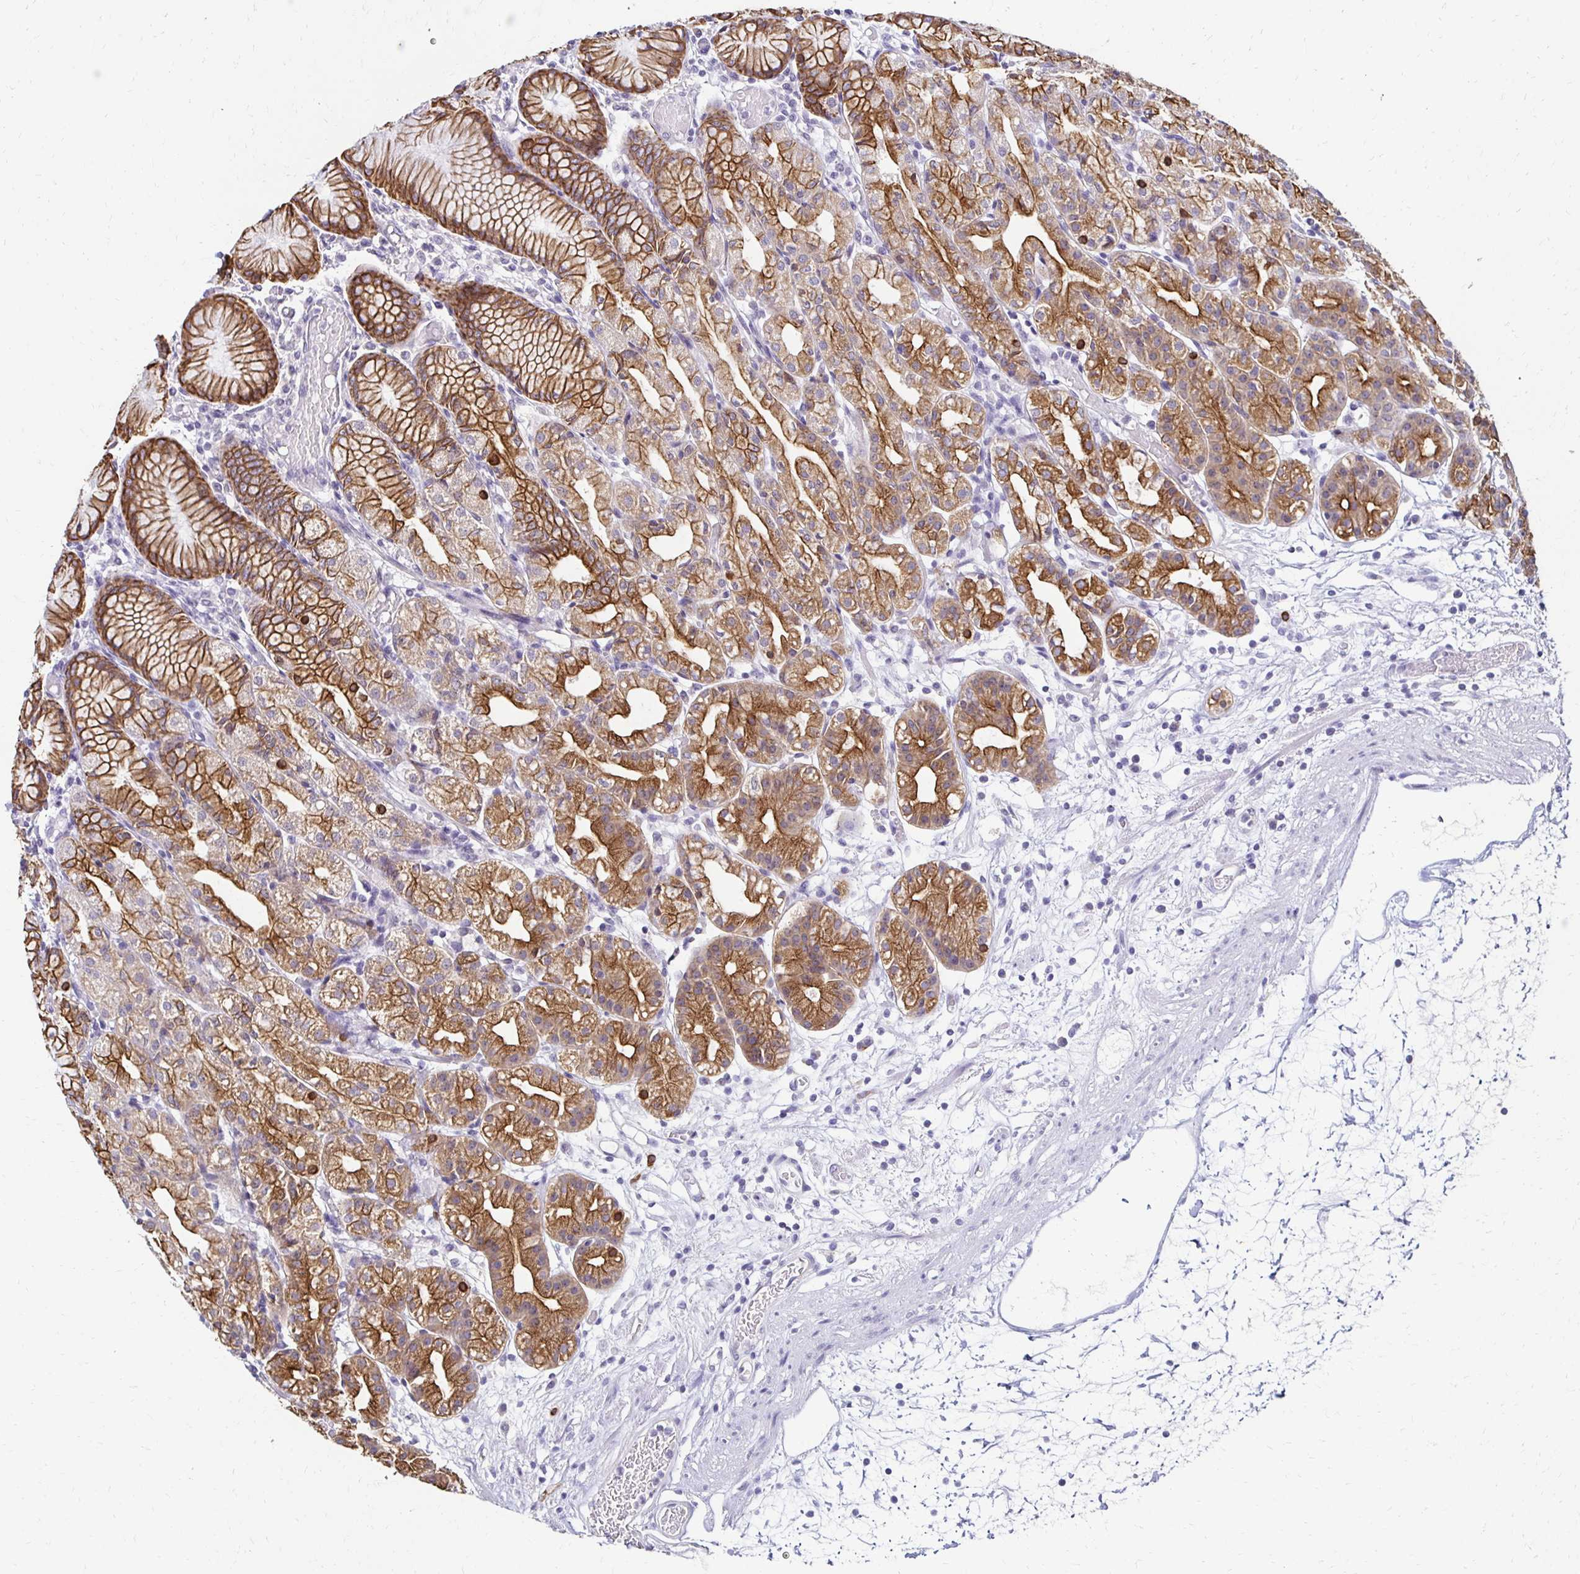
{"staining": {"intensity": "moderate", "quantity": ">75%", "location": "cytoplasmic/membranous"}, "tissue": "stomach", "cell_type": "Glandular cells", "image_type": "normal", "snomed": [{"axis": "morphology", "description": "Normal tissue, NOS"}, {"axis": "topography", "description": "Stomach"}], "caption": "Immunohistochemical staining of benign human stomach shows >75% levels of moderate cytoplasmic/membranous protein expression in about >75% of glandular cells.", "gene": "C1QTNF2", "patient": {"sex": "female", "age": 57}}